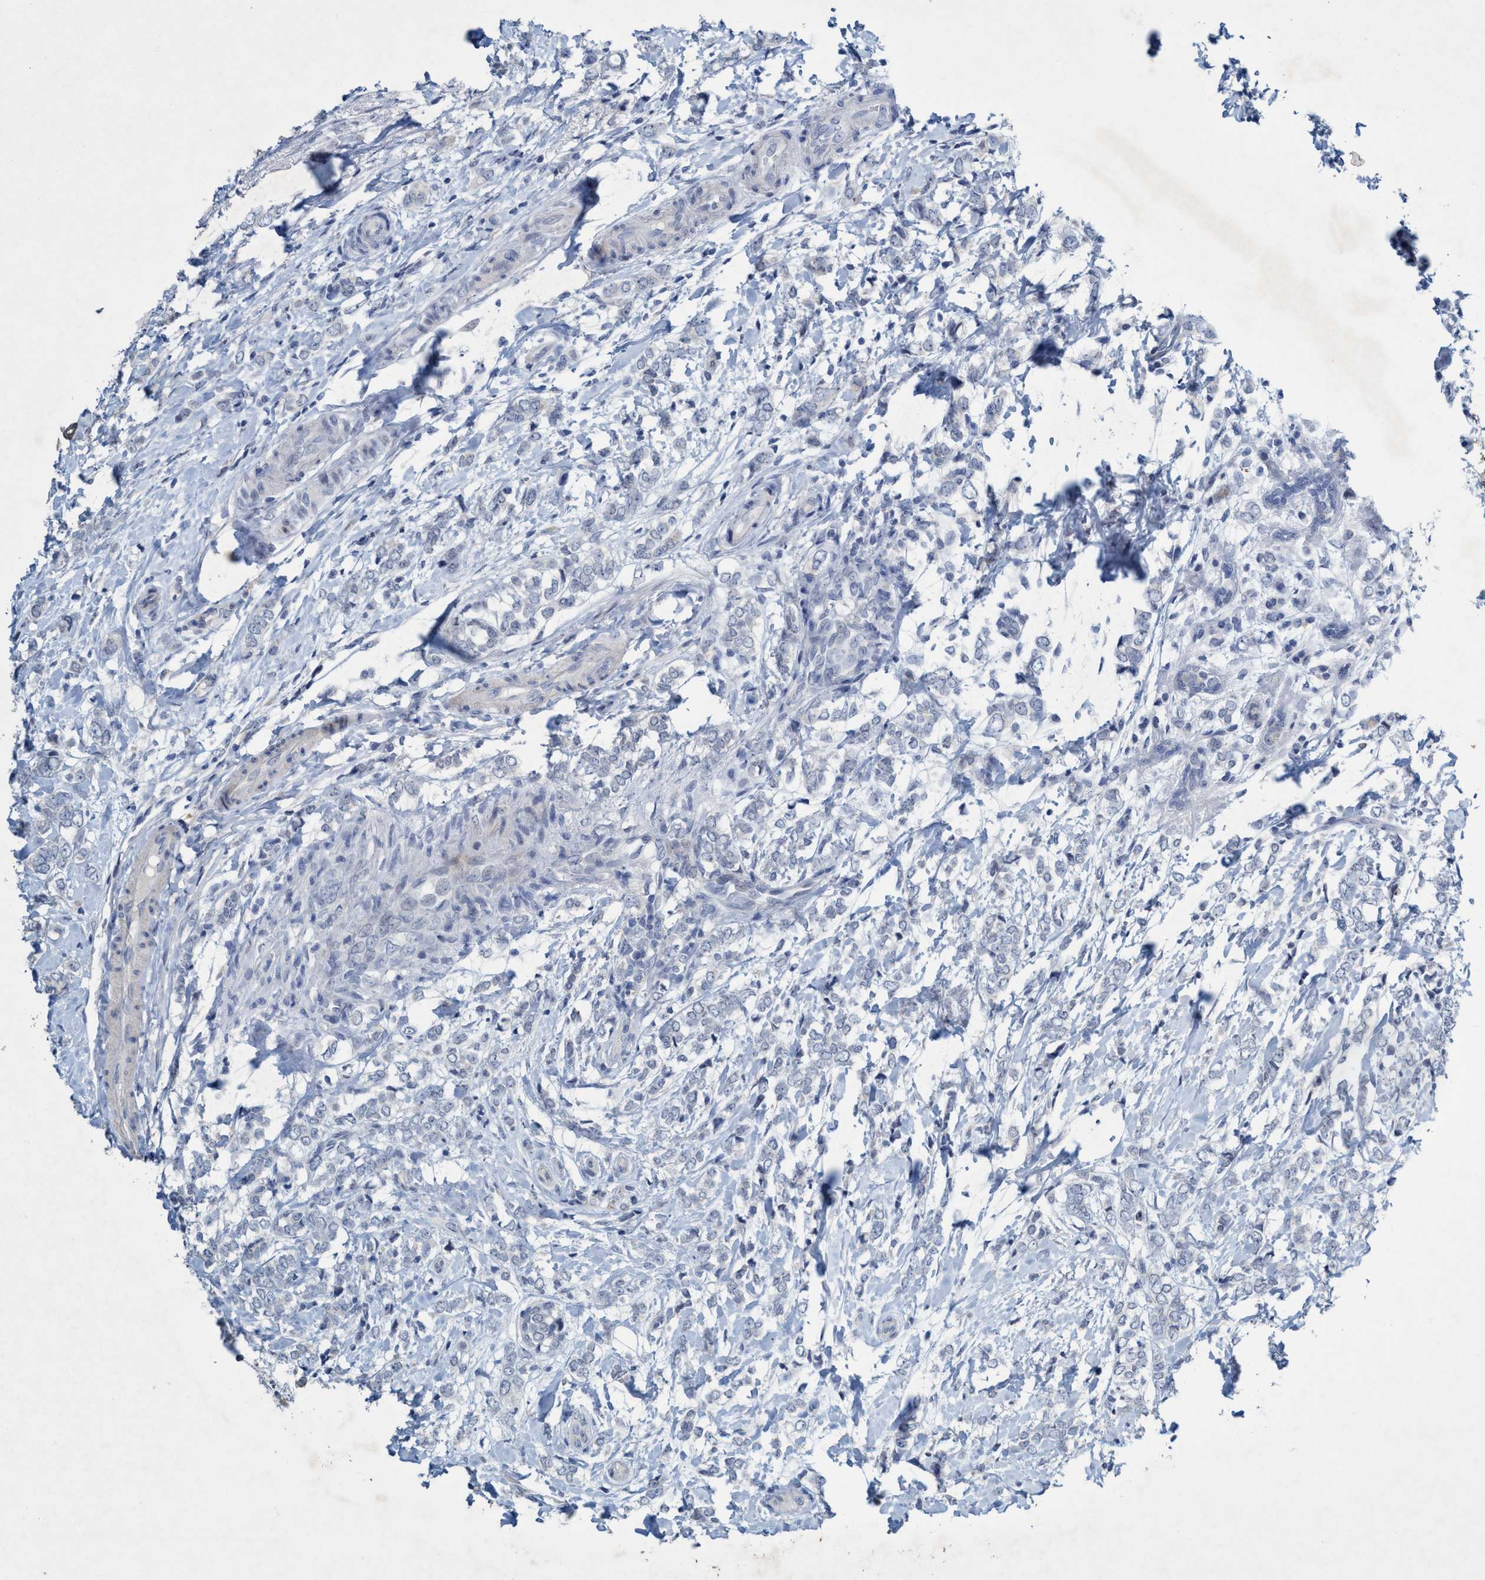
{"staining": {"intensity": "negative", "quantity": "none", "location": "none"}, "tissue": "breast cancer", "cell_type": "Tumor cells", "image_type": "cancer", "snomed": [{"axis": "morphology", "description": "Normal tissue, NOS"}, {"axis": "morphology", "description": "Lobular carcinoma"}, {"axis": "topography", "description": "Breast"}], "caption": "High magnification brightfield microscopy of lobular carcinoma (breast) stained with DAB (3,3'-diaminobenzidine) (brown) and counterstained with hematoxylin (blue): tumor cells show no significant positivity. Nuclei are stained in blue.", "gene": "RNF208", "patient": {"sex": "female", "age": 47}}